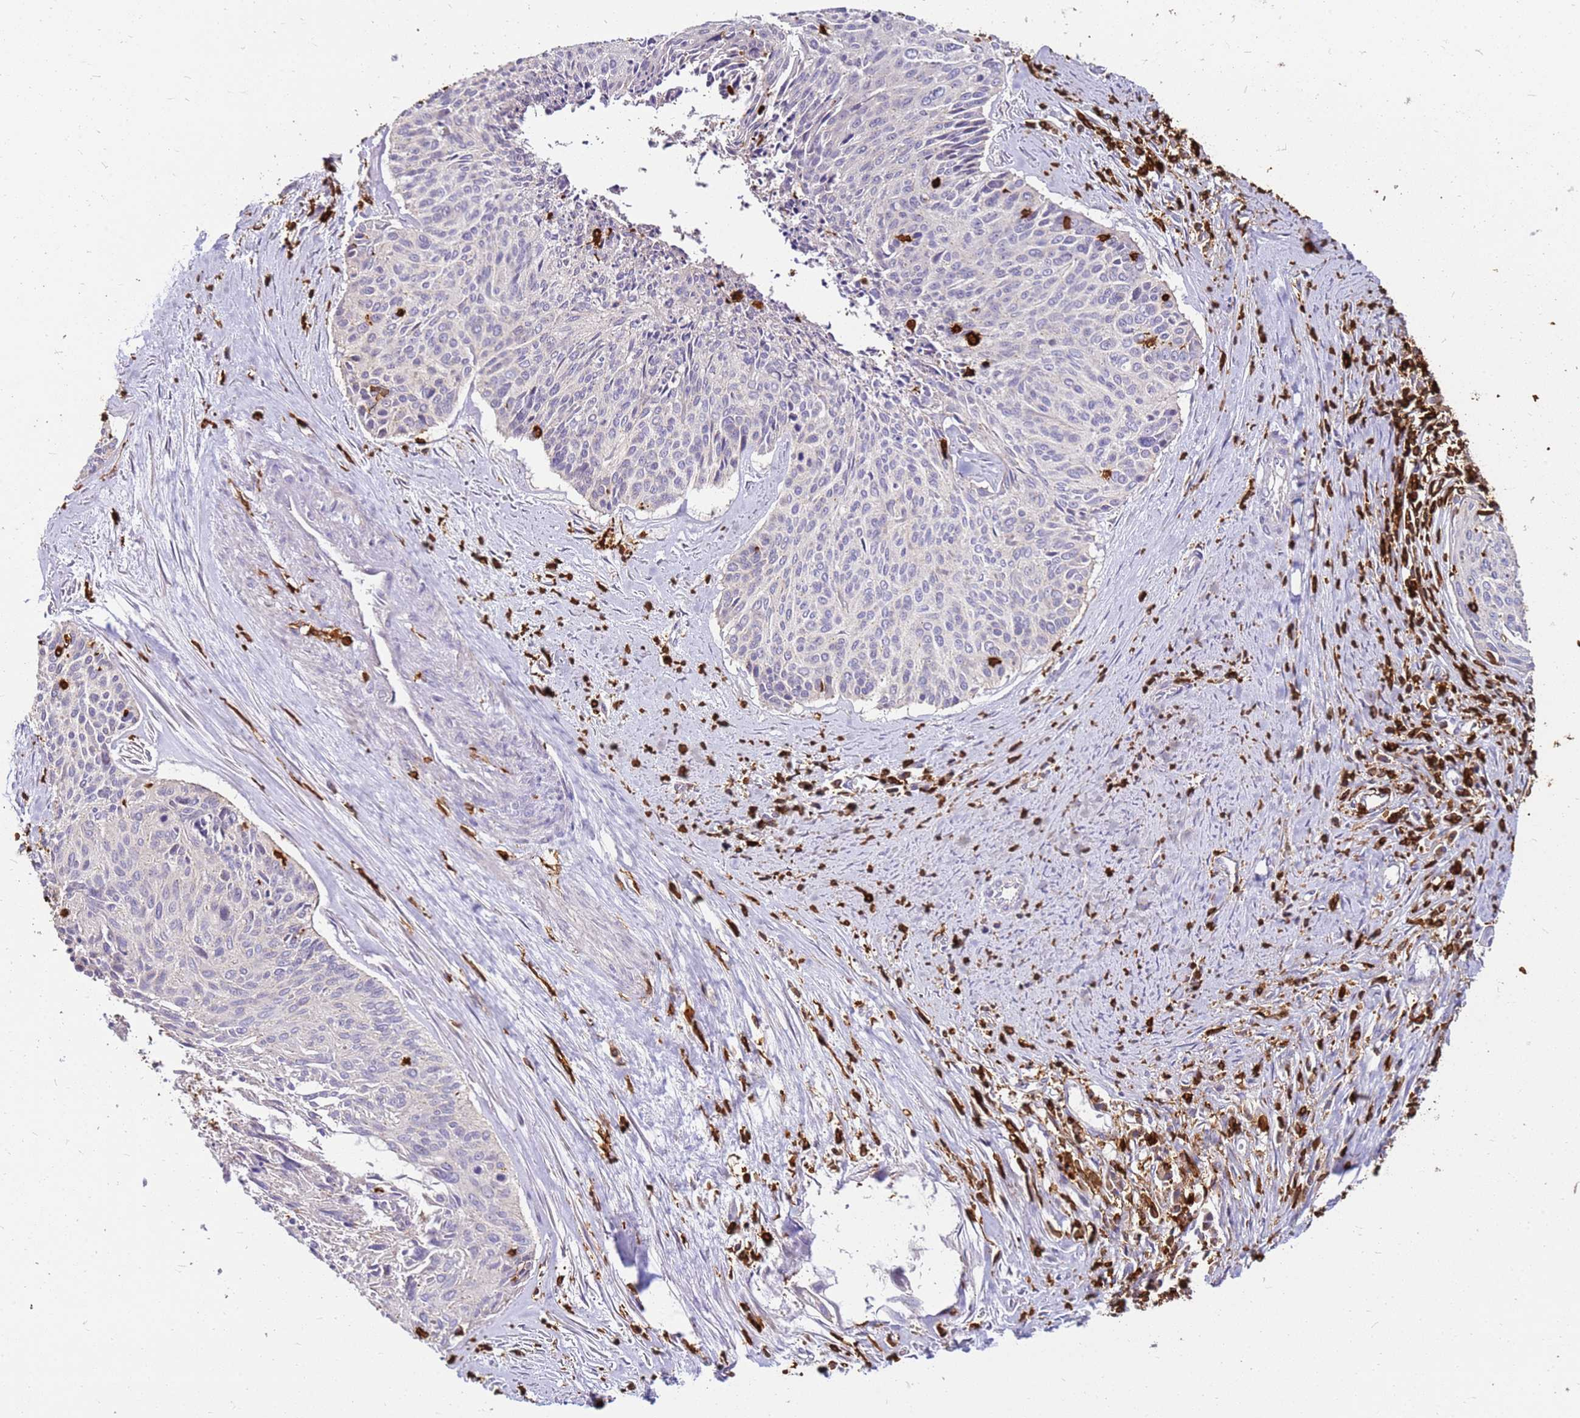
{"staining": {"intensity": "negative", "quantity": "none", "location": "none"}, "tissue": "cervical cancer", "cell_type": "Tumor cells", "image_type": "cancer", "snomed": [{"axis": "morphology", "description": "Squamous cell carcinoma, NOS"}, {"axis": "topography", "description": "Cervix"}], "caption": "Cervical cancer was stained to show a protein in brown. There is no significant staining in tumor cells.", "gene": "CORO1A", "patient": {"sex": "female", "age": 55}}